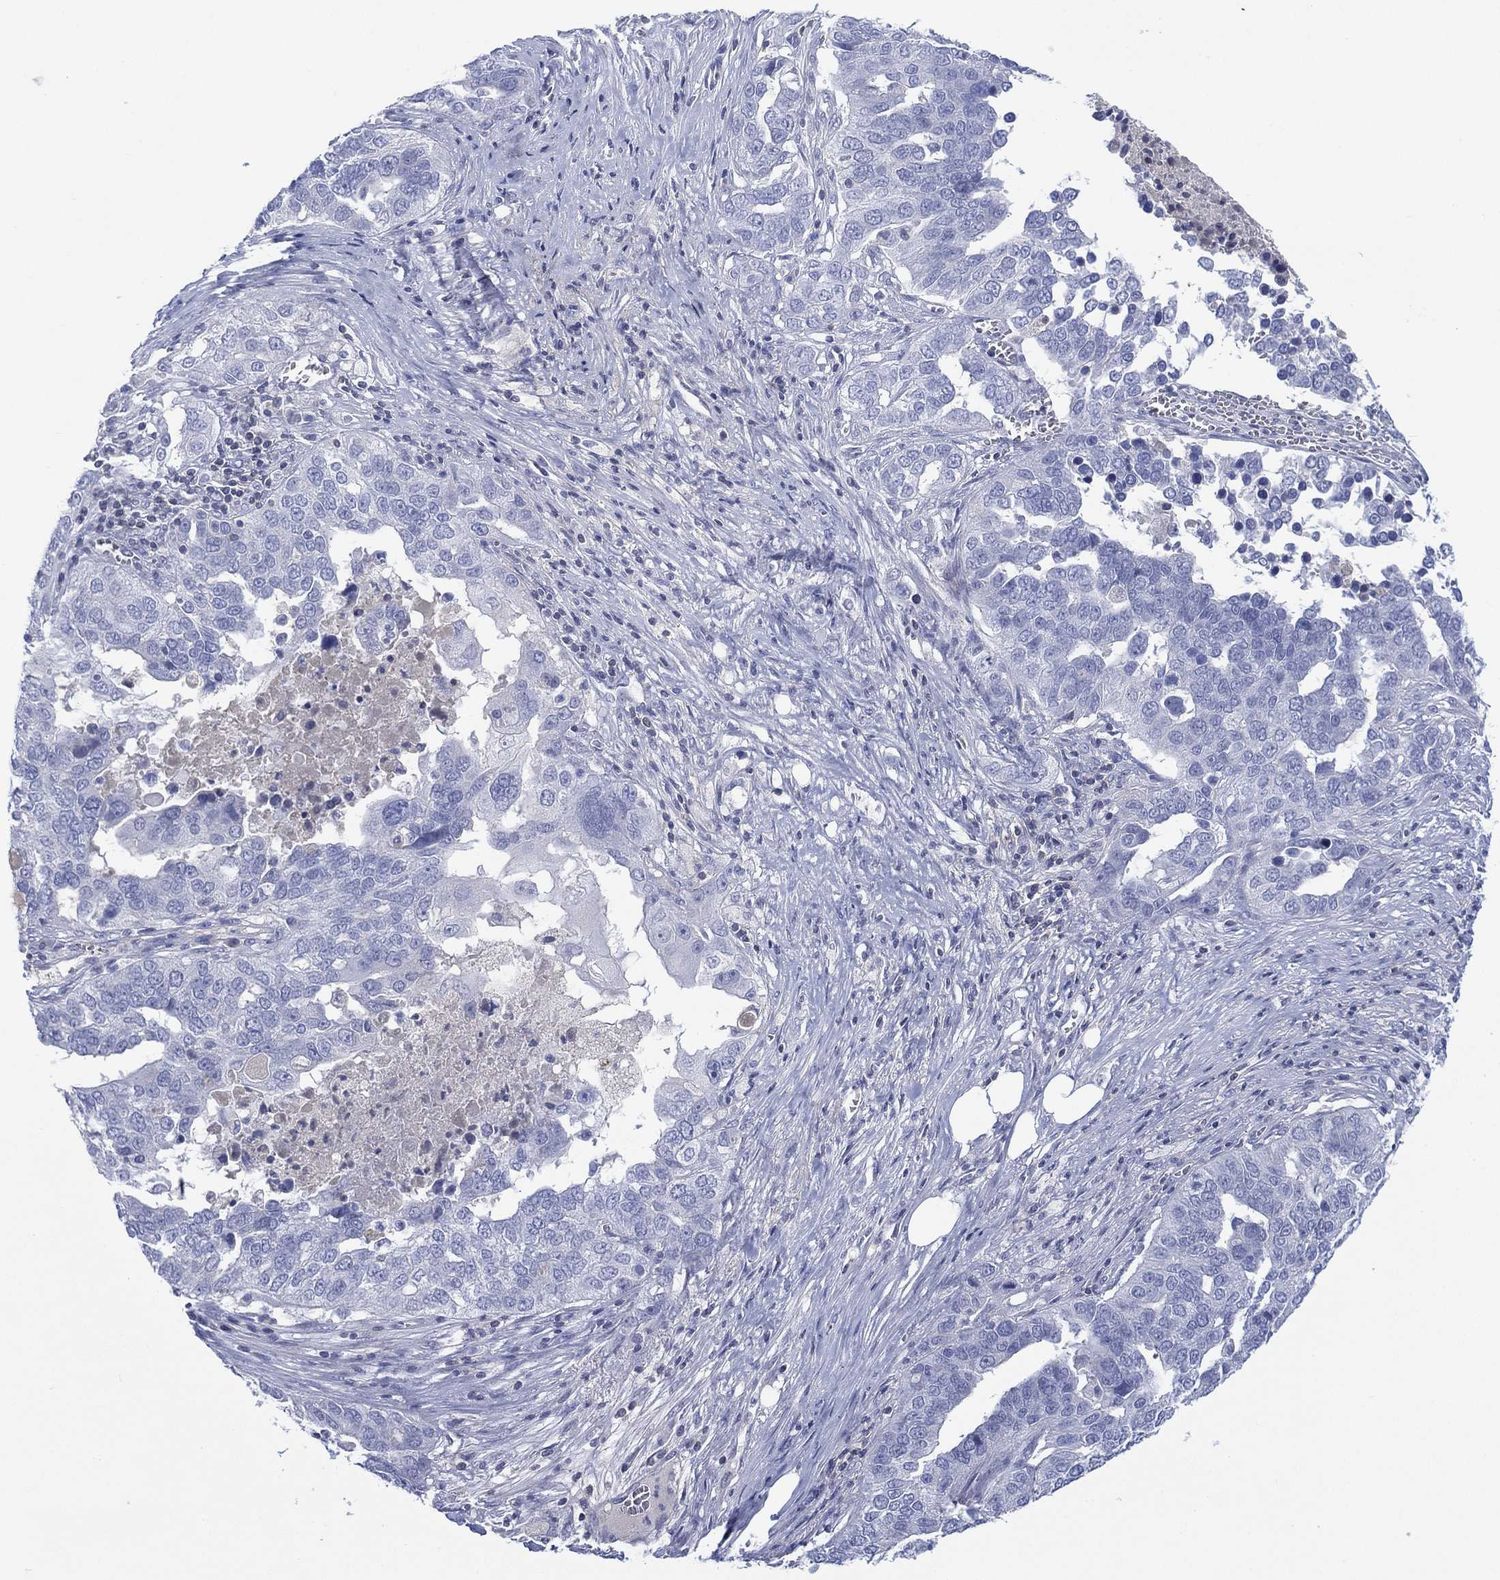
{"staining": {"intensity": "negative", "quantity": "none", "location": "none"}, "tissue": "ovarian cancer", "cell_type": "Tumor cells", "image_type": "cancer", "snomed": [{"axis": "morphology", "description": "Carcinoma, endometroid"}, {"axis": "topography", "description": "Soft tissue"}, {"axis": "topography", "description": "Ovary"}], "caption": "An image of ovarian cancer stained for a protein reveals no brown staining in tumor cells. (Stains: DAB (3,3'-diaminobenzidine) immunohistochemistry (IHC) with hematoxylin counter stain, Microscopy: brightfield microscopy at high magnification).", "gene": "SEPTIN1", "patient": {"sex": "female", "age": 52}}